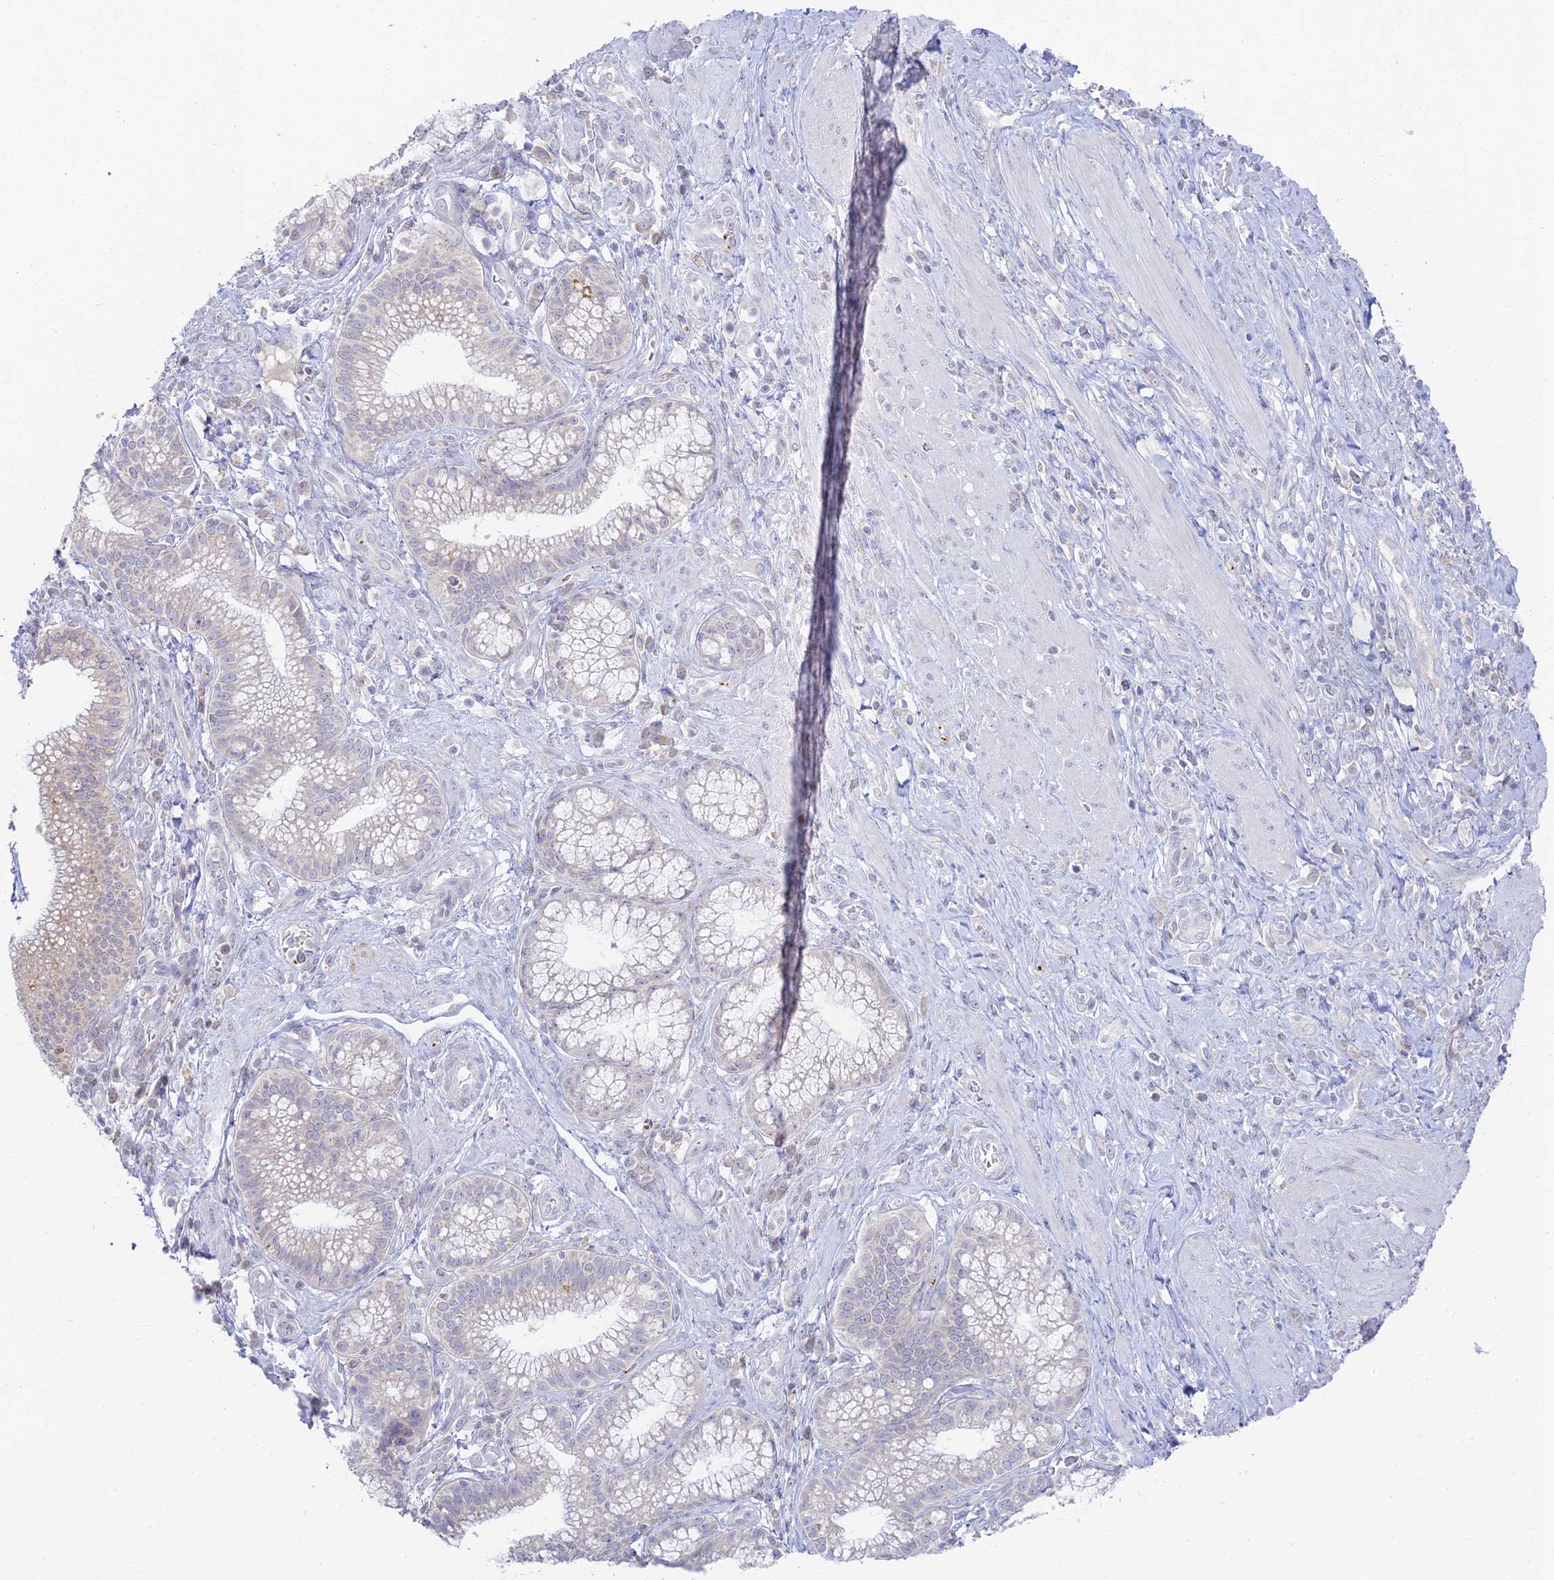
{"staining": {"intensity": "negative", "quantity": "none", "location": "none"}, "tissue": "pancreatic cancer", "cell_type": "Tumor cells", "image_type": "cancer", "snomed": [{"axis": "morphology", "description": "Adenocarcinoma, NOS"}, {"axis": "topography", "description": "Pancreas"}], "caption": "IHC photomicrograph of pancreatic cancer stained for a protein (brown), which exhibits no positivity in tumor cells.", "gene": "TMEM40", "patient": {"sex": "male", "age": 72}}